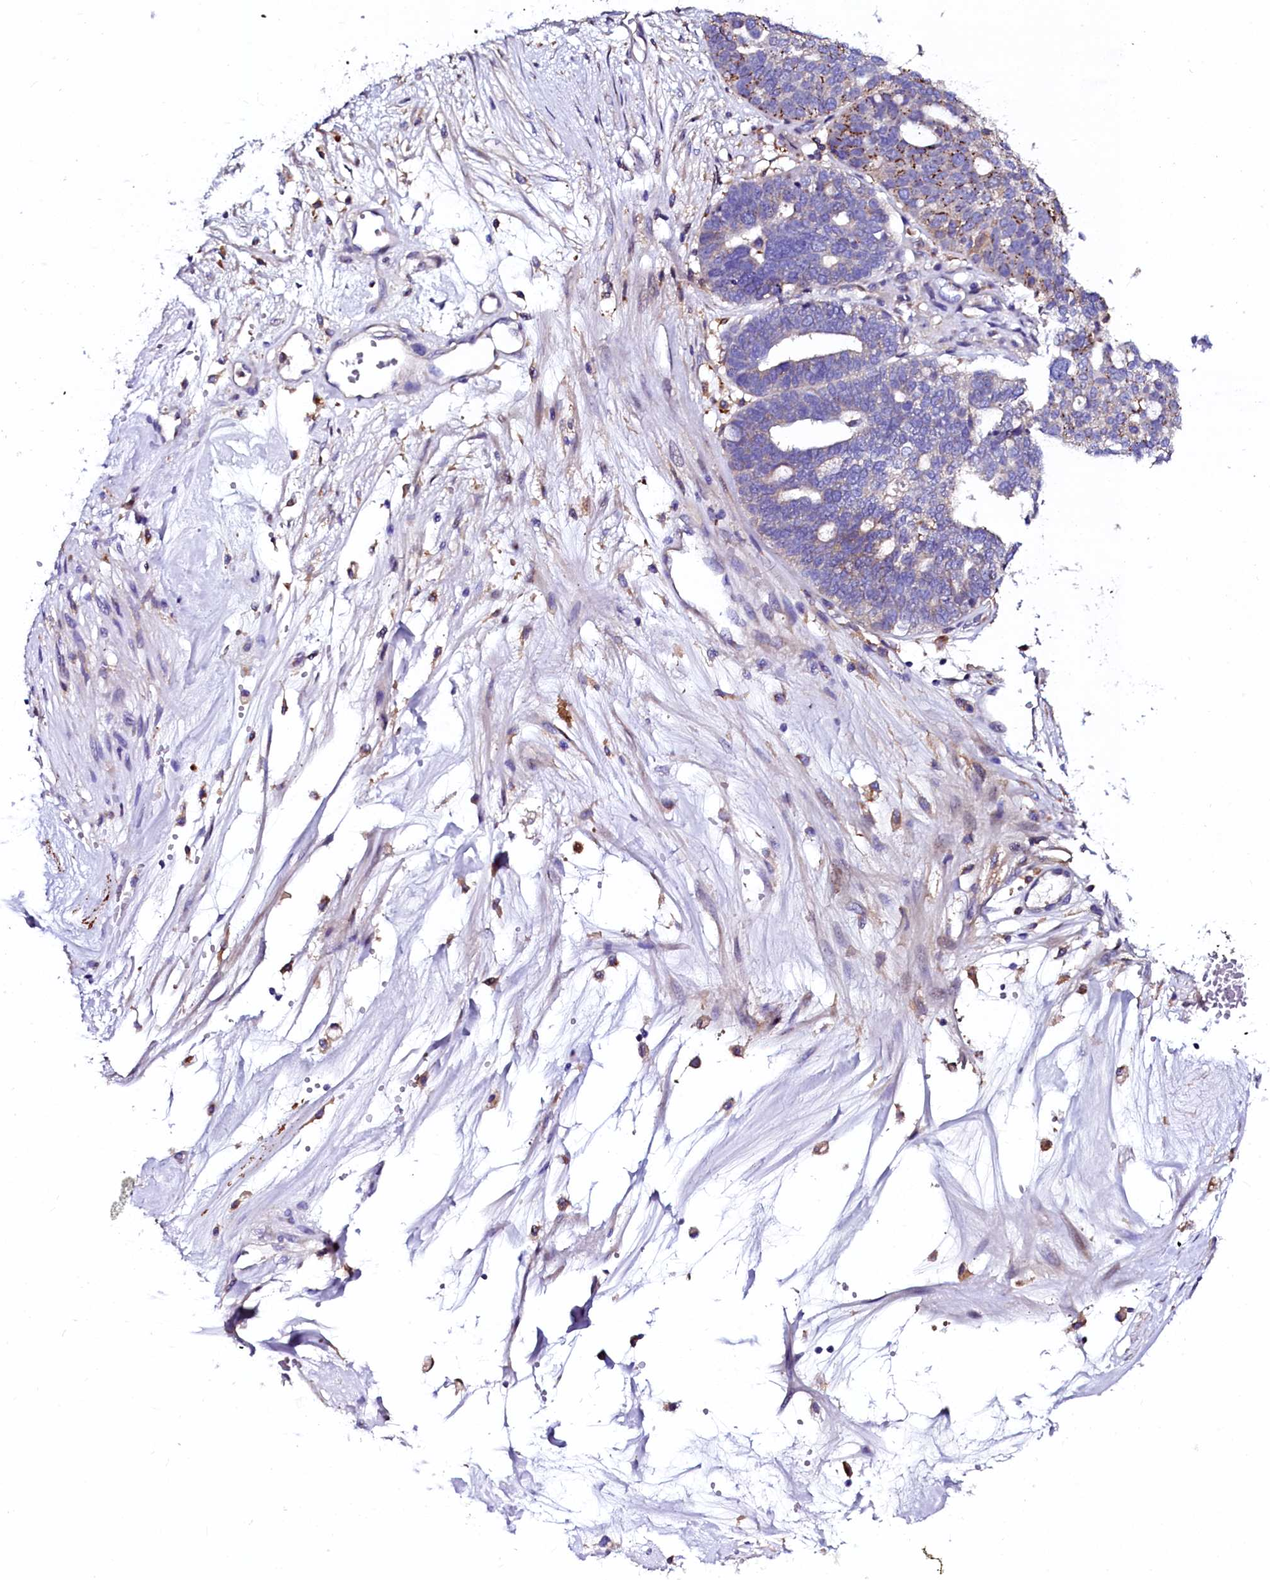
{"staining": {"intensity": "moderate", "quantity": "<25%", "location": "cytoplasmic/membranous"}, "tissue": "ovarian cancer", "cell_type": "Tumor cells", "image_type": "cancer", "snomed": [{"axis": "morphology", "description": "Cystadenocarcinoma, serous, NOS"}, {"axis": "topography", "description": "Ovary"}], "caption": "A brown stain highlights moderate cytoplasmic/membranous expression of a protein in ovarian serous cystadenocarcinoma tumor cells. Ihc stains the protein of interest in brown and the nuclei are stained blue.", "gene": "OTOL1", "patient": {"sex": "female", "age": 59}}